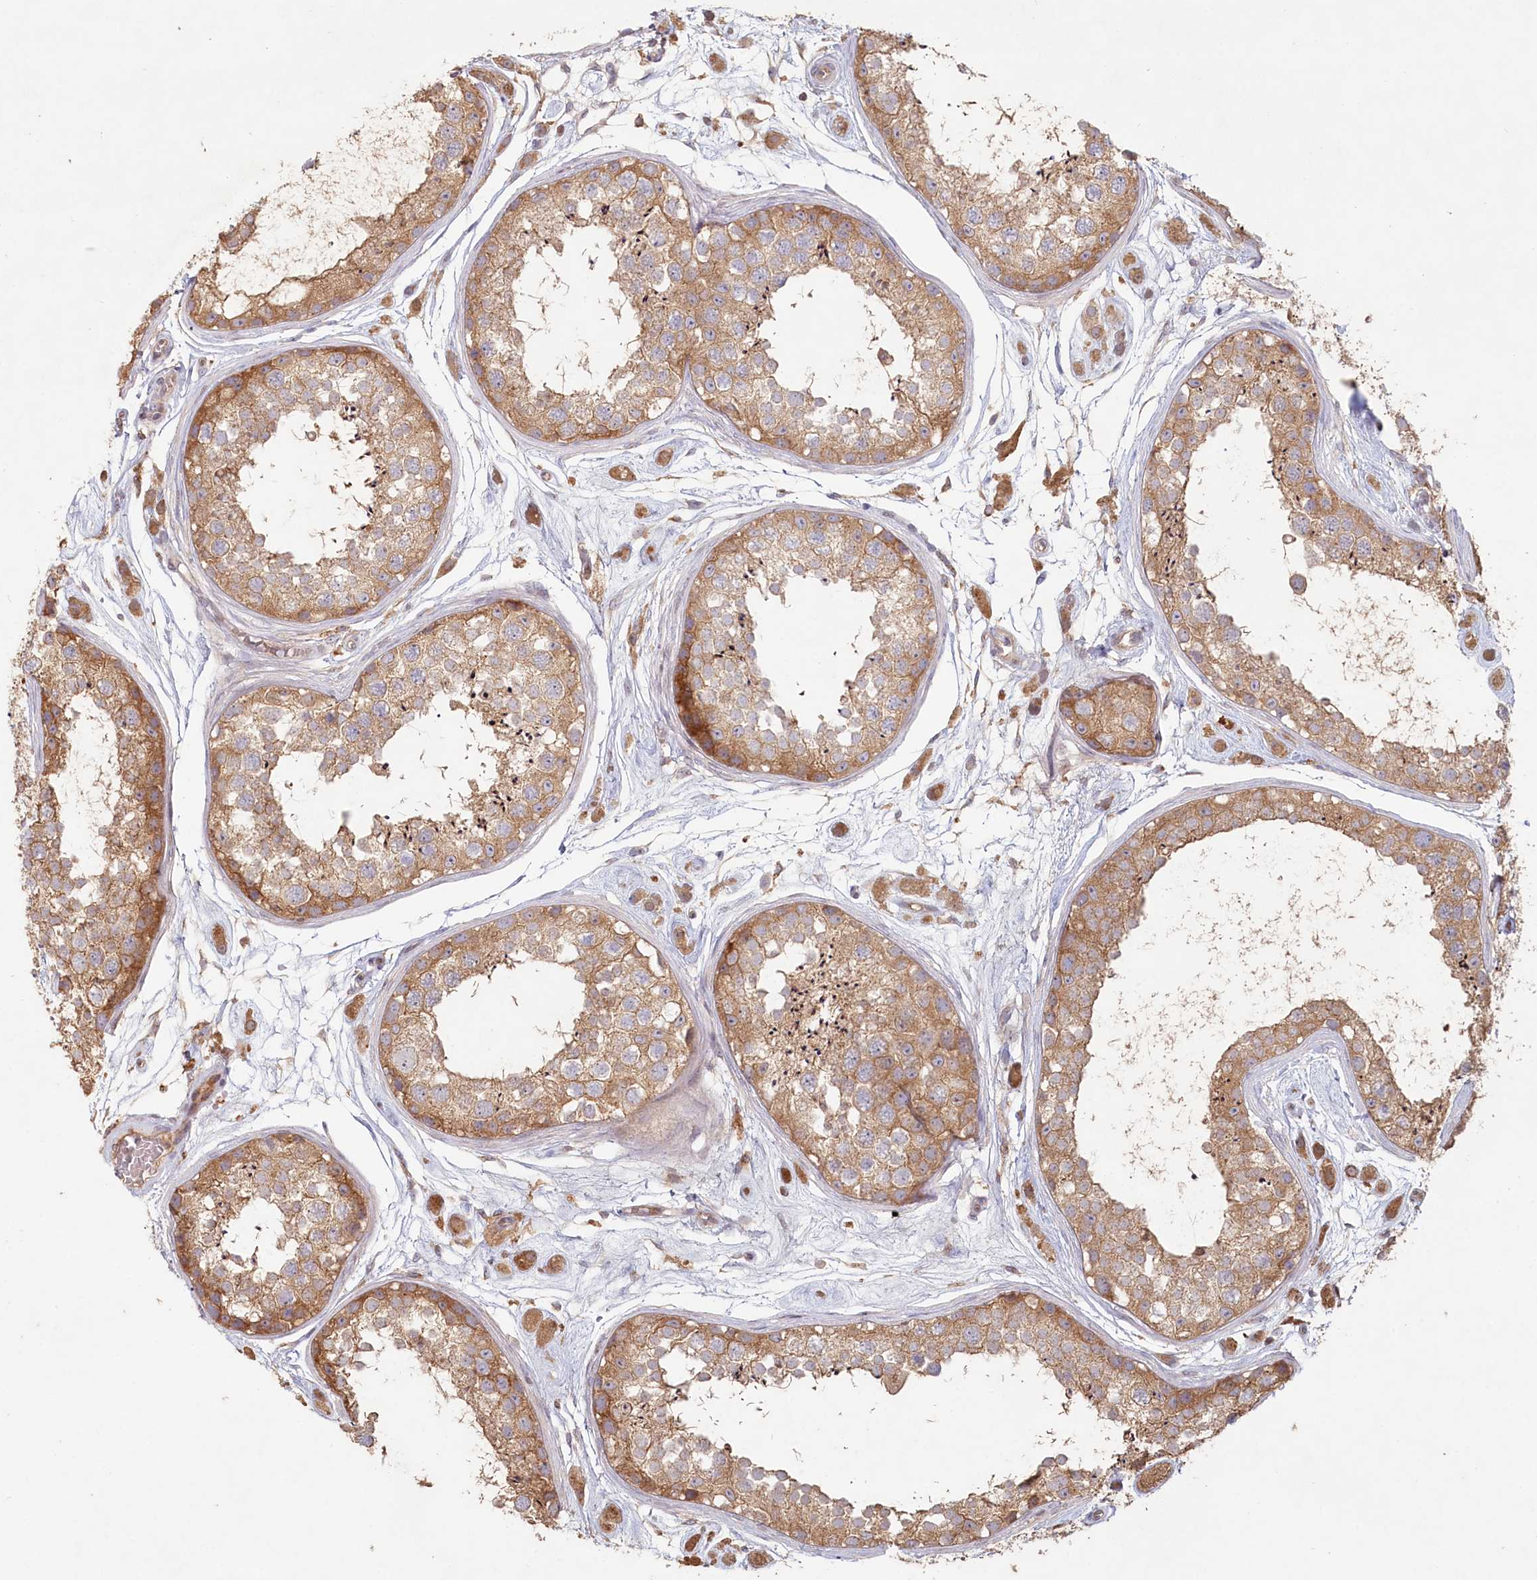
{"staining": {"intensity": "moderate", "quantity": ">75%", "location": "cytoplasmic/membranous"}, "tissue": "testis", "cell_type": "Cells in seminiferous ducts", "image_type": "normal", "snomed": [{"axis": "morphology", "description": "Normal tissue, NOS"}, {"axis": "topography", "description": "Testis"}], "caption": "Cells in seminiferous ducts reveal medium levels of moderate cytoplasmic/membranous staining in about >75% of cells in normal testis.", "gene": "HAL", "patient": {"sex": "male", "age": 25}}